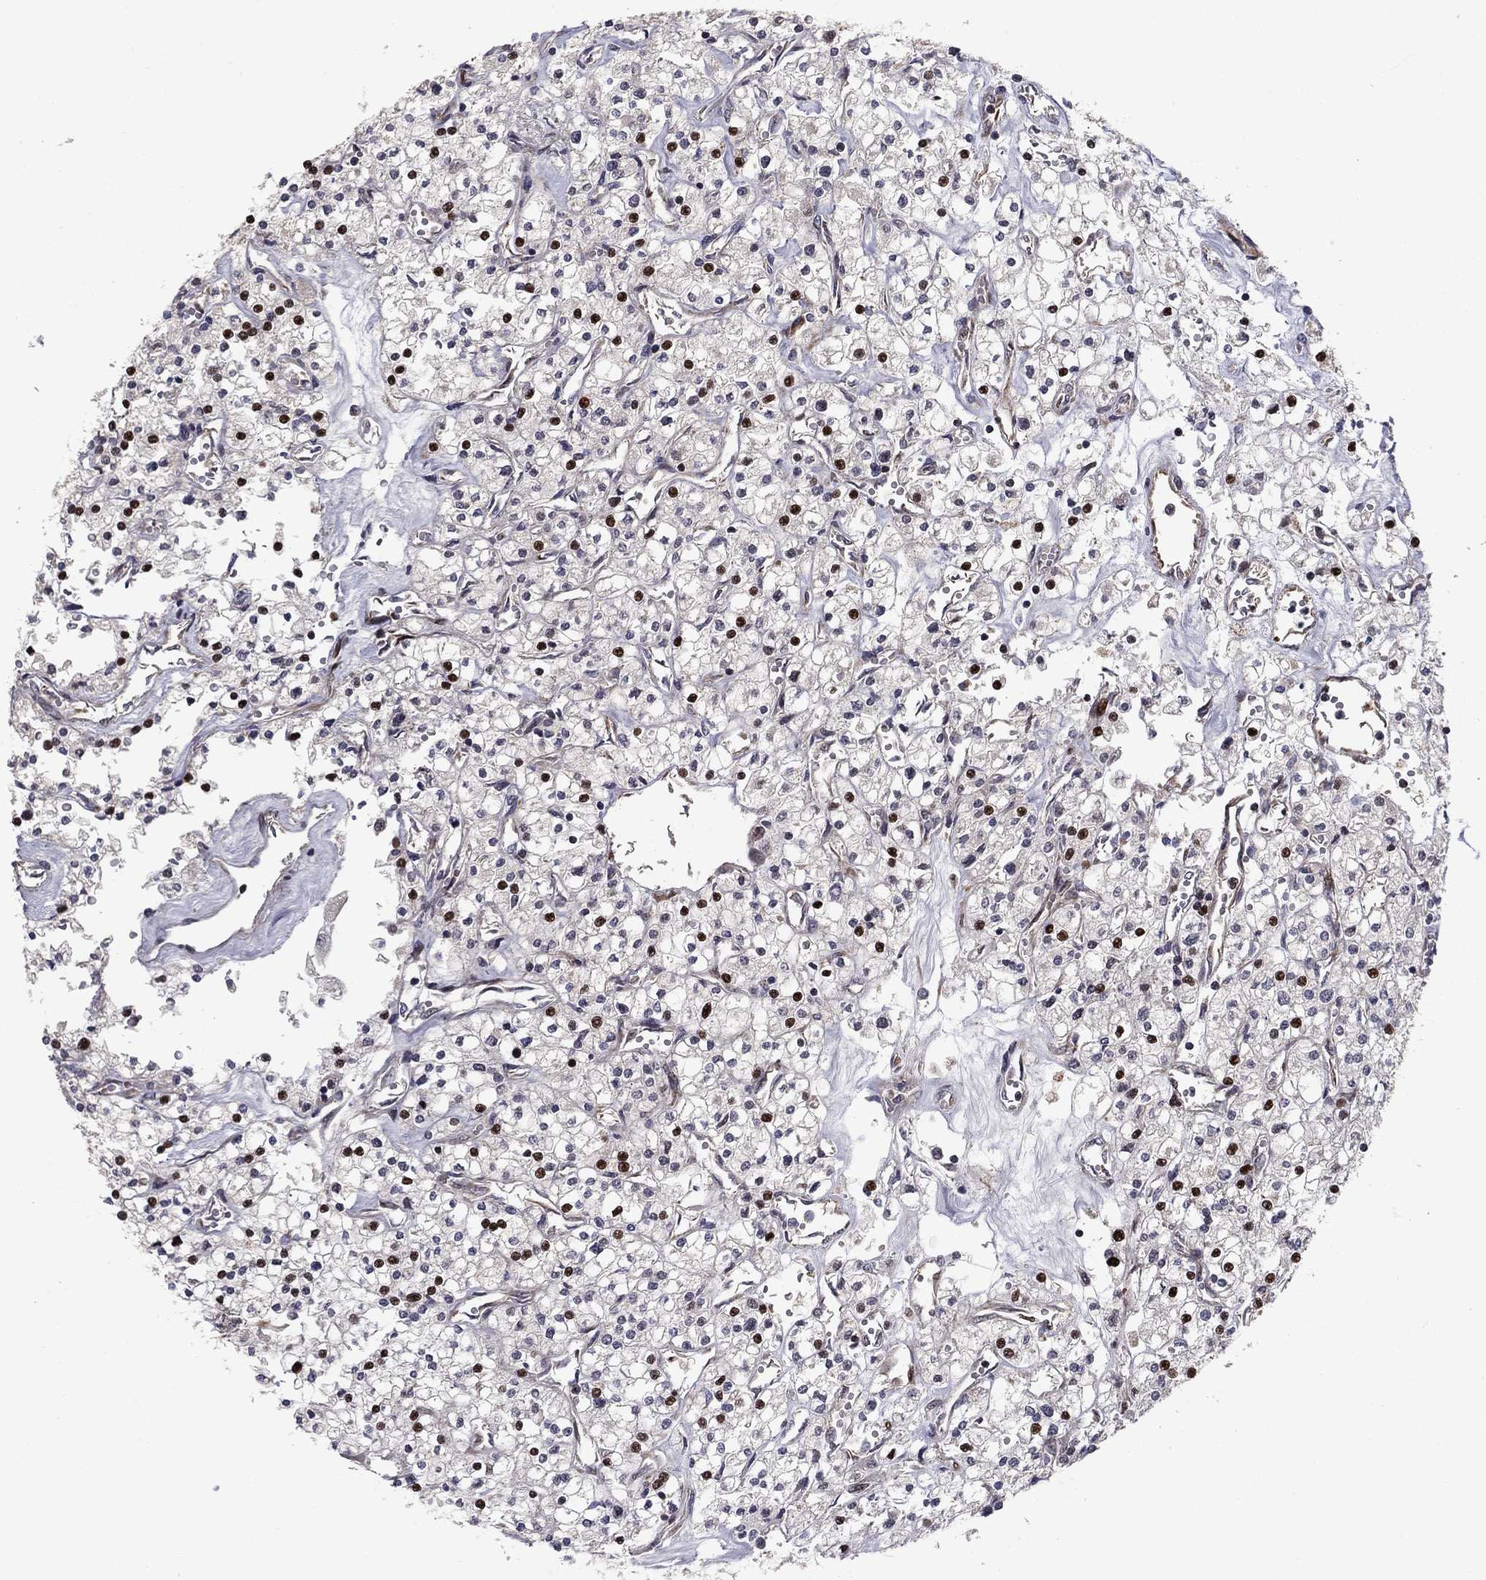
{"staining": {"intensity": "strong", "quantity": "<25%", "location": "nuclear"}, "tissue": "renal cancer", "cell_type": "Tumor cells", "image_type": "cancer", "snomed": [{"axis": "morphology", "description": "Adenocarcinoma, NOS"}, {"axis": "topography", "description": "Kidney"}], "caption": "Adenocarcinoma (renal) tissue shows strong nuclear positivity in approximately <25% of tumor cells, visualized by immunohistochemistry. (DAB IHC, brown staining for protein, blue staining for nuclei).", "gene": "MIOS", "patient": {"sex": "male", "age": 80}}